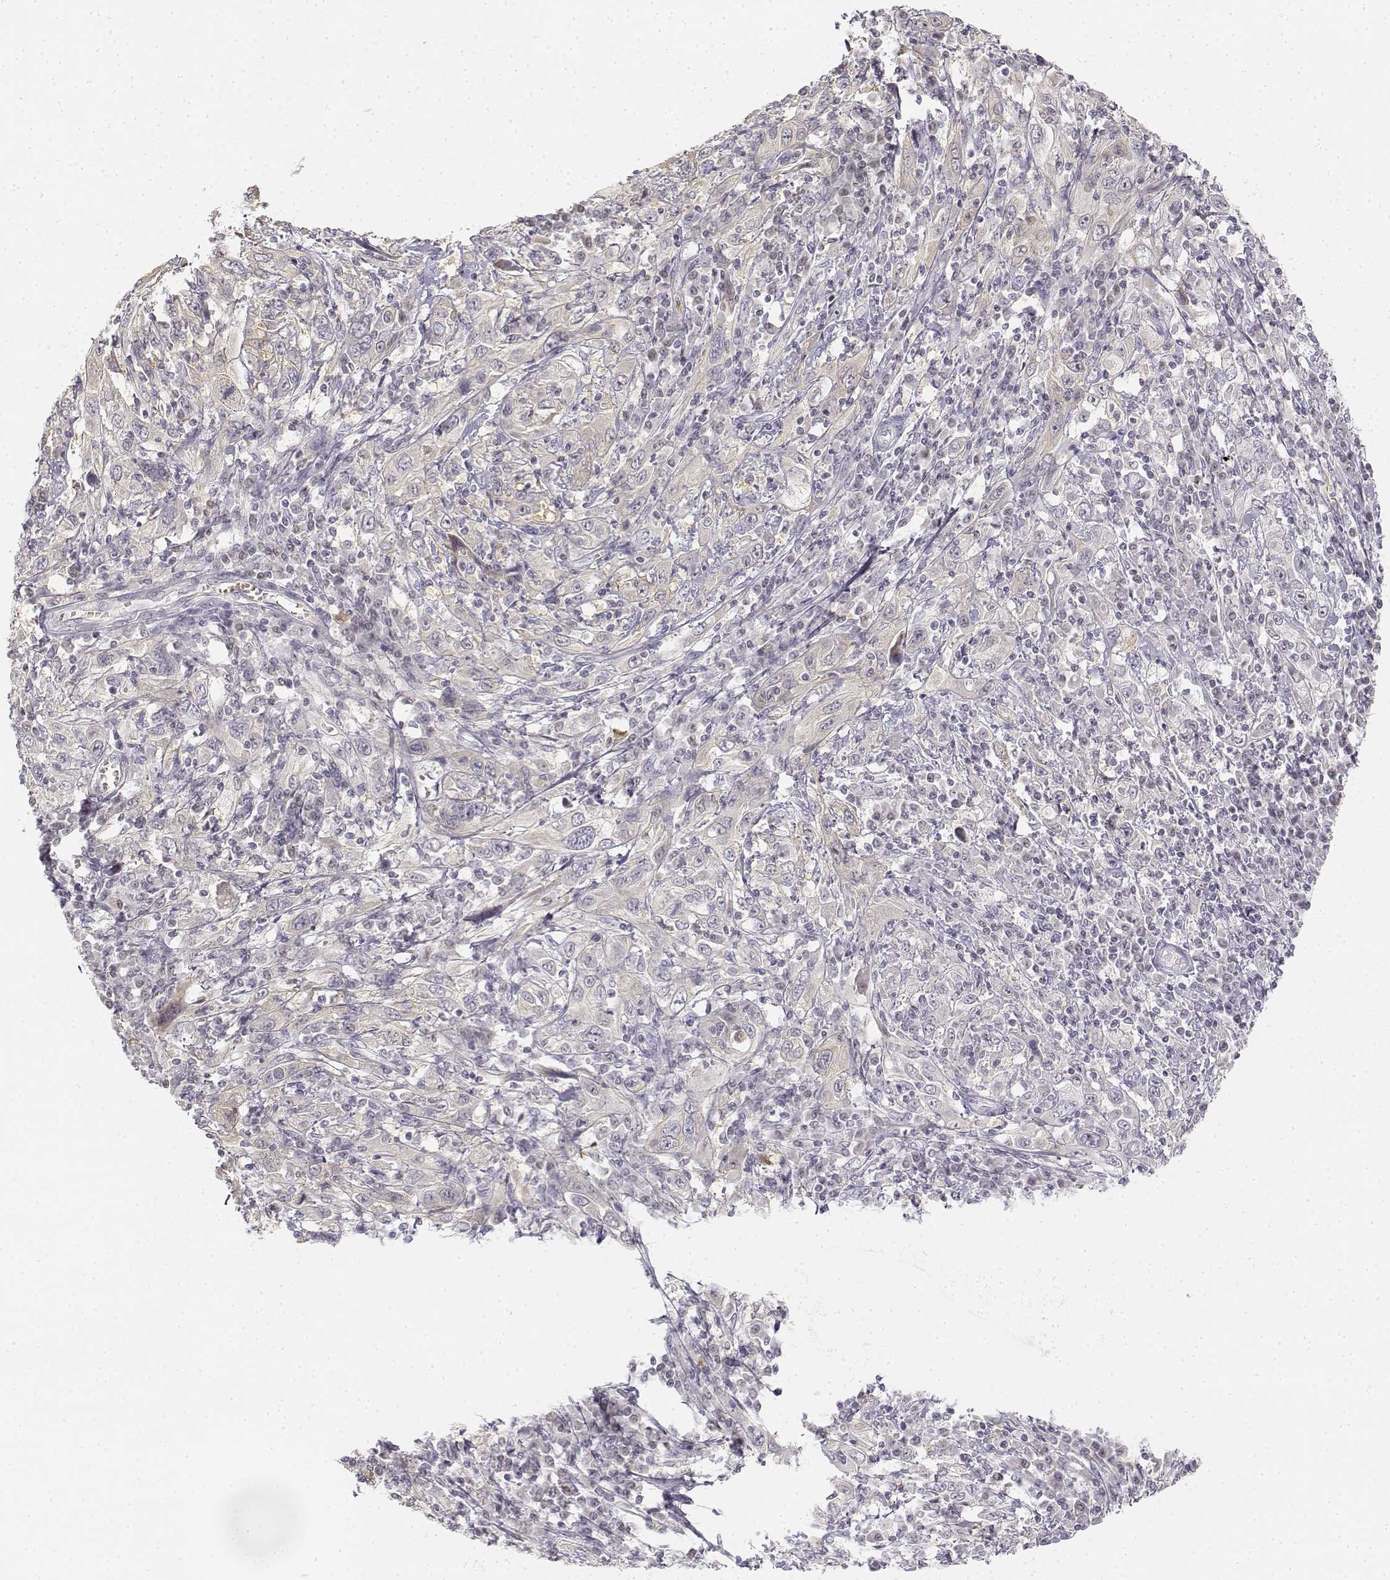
{"staining": {"intensity": "weak", "quantity": "<25%", "location": "cytoplasmic/membranous"}, "tissue": "cervical cancer", "cell_type": "Tumor cells", "image_type": "cancer", "snomed": [{"axis": "morphology", "description": "Squamous cell carcinoma, NOS"}, {"axis": "topography", "description": "Cervix"}], "caption": "IHC photomicrograph of human cervical squamous cell carcinoma stained for a protein (brown), which exhibits no positivity in tumor cells.", "gene": "GLIPR1L2", "patient": {"sex": "female", "age": 46}}